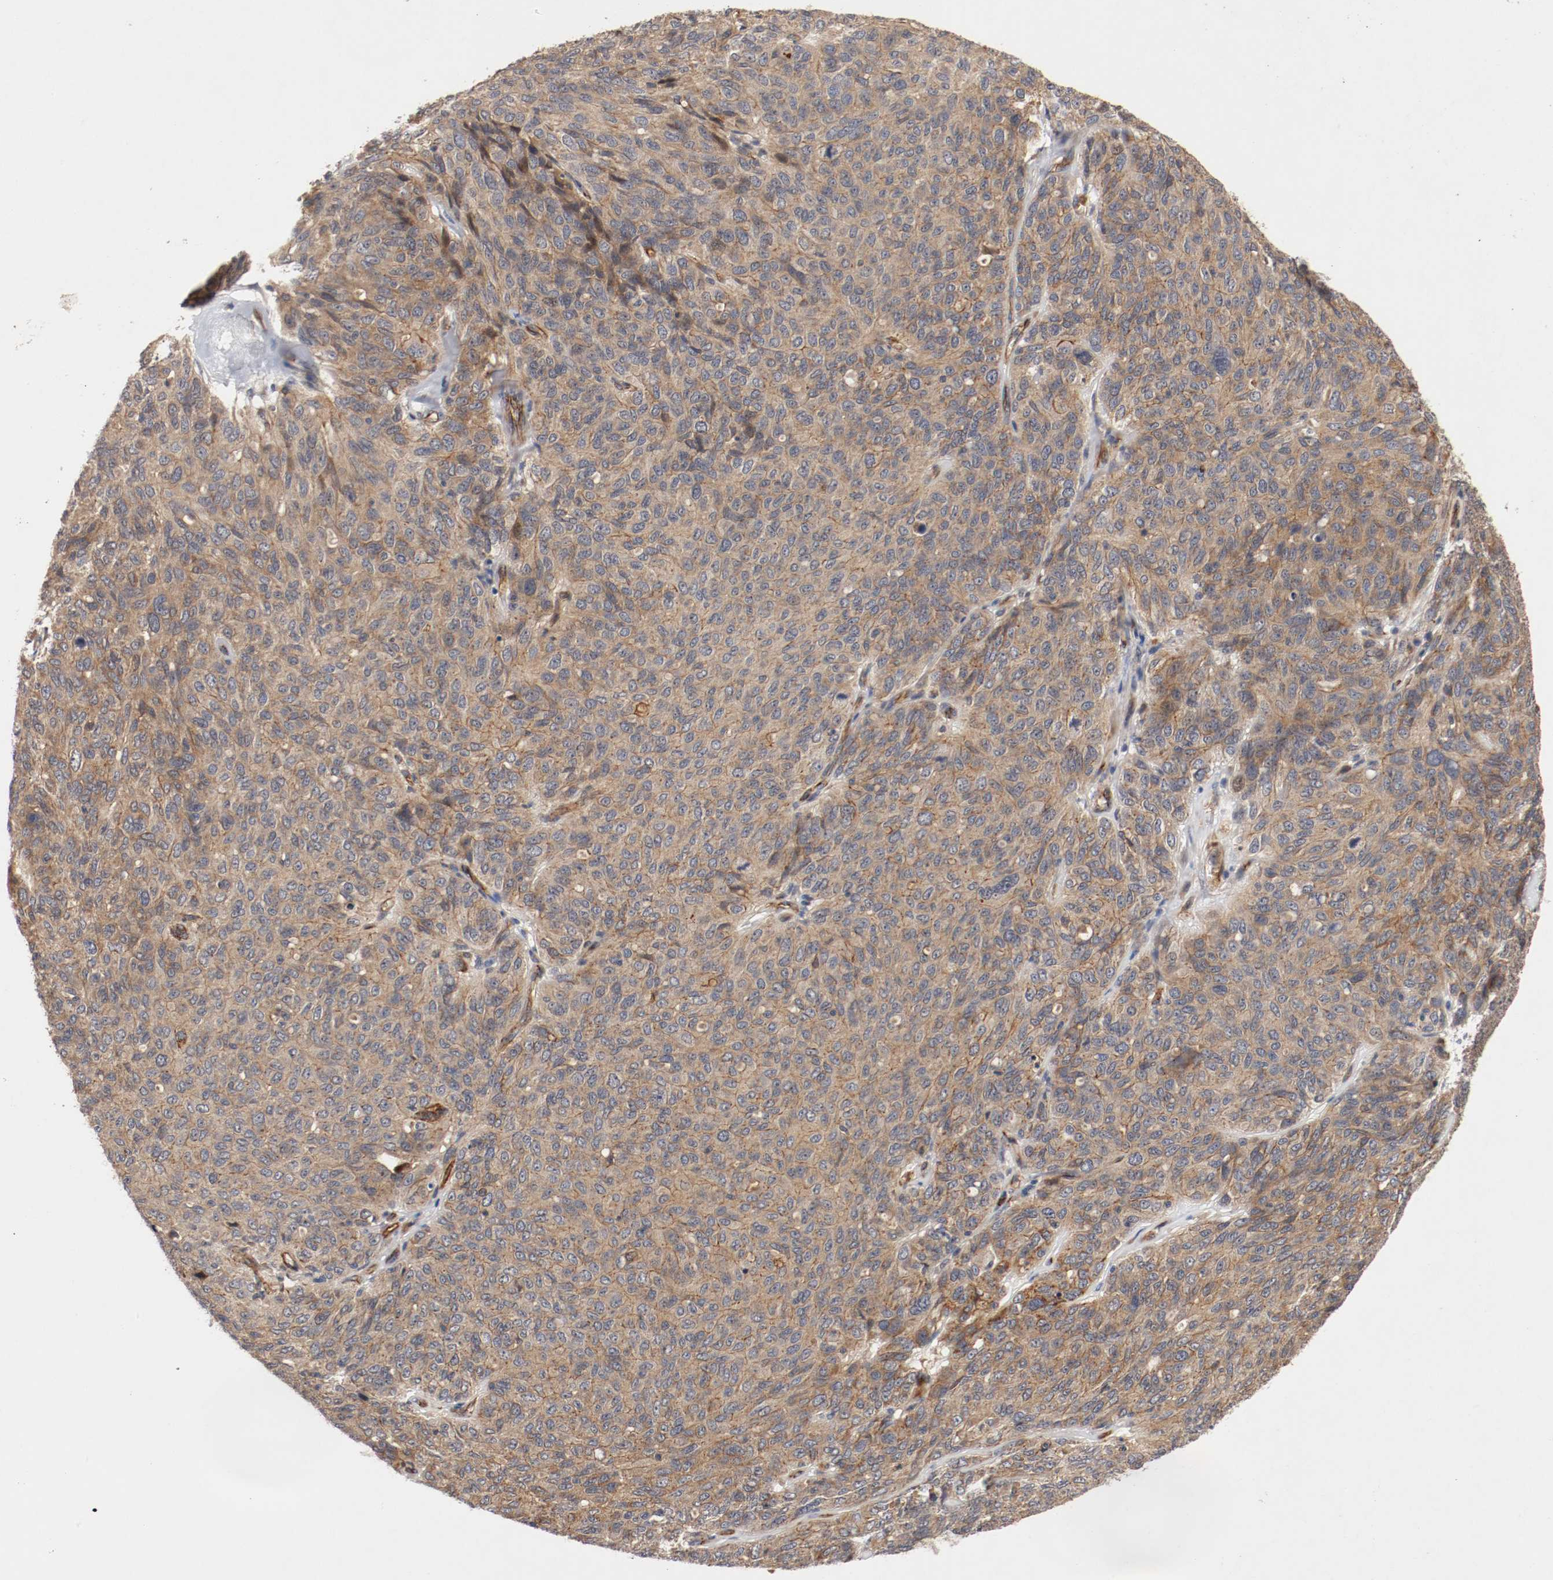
{"staining": {"intensity": "moderate", "quantity": ">75%", "location": "cytoplasmic/membranous"}, "tissue": "ovarian cancer", "cell_type": "Tumor cells", "image_type": "cancer", "snomed": [{"axis": "morphology", "description": "Carcinoma, endometroid"}, {"axis": "topography", "description": "Ovary"}], "caption": "Protein positivity by IHC demonstrates moderate cytoplasmic/membranous expression in approximately >75% of tumor cells in ovarian endometroid carcinoma.", "gene": "TYK2", "patient": {"sex": "female", "age": 60}}